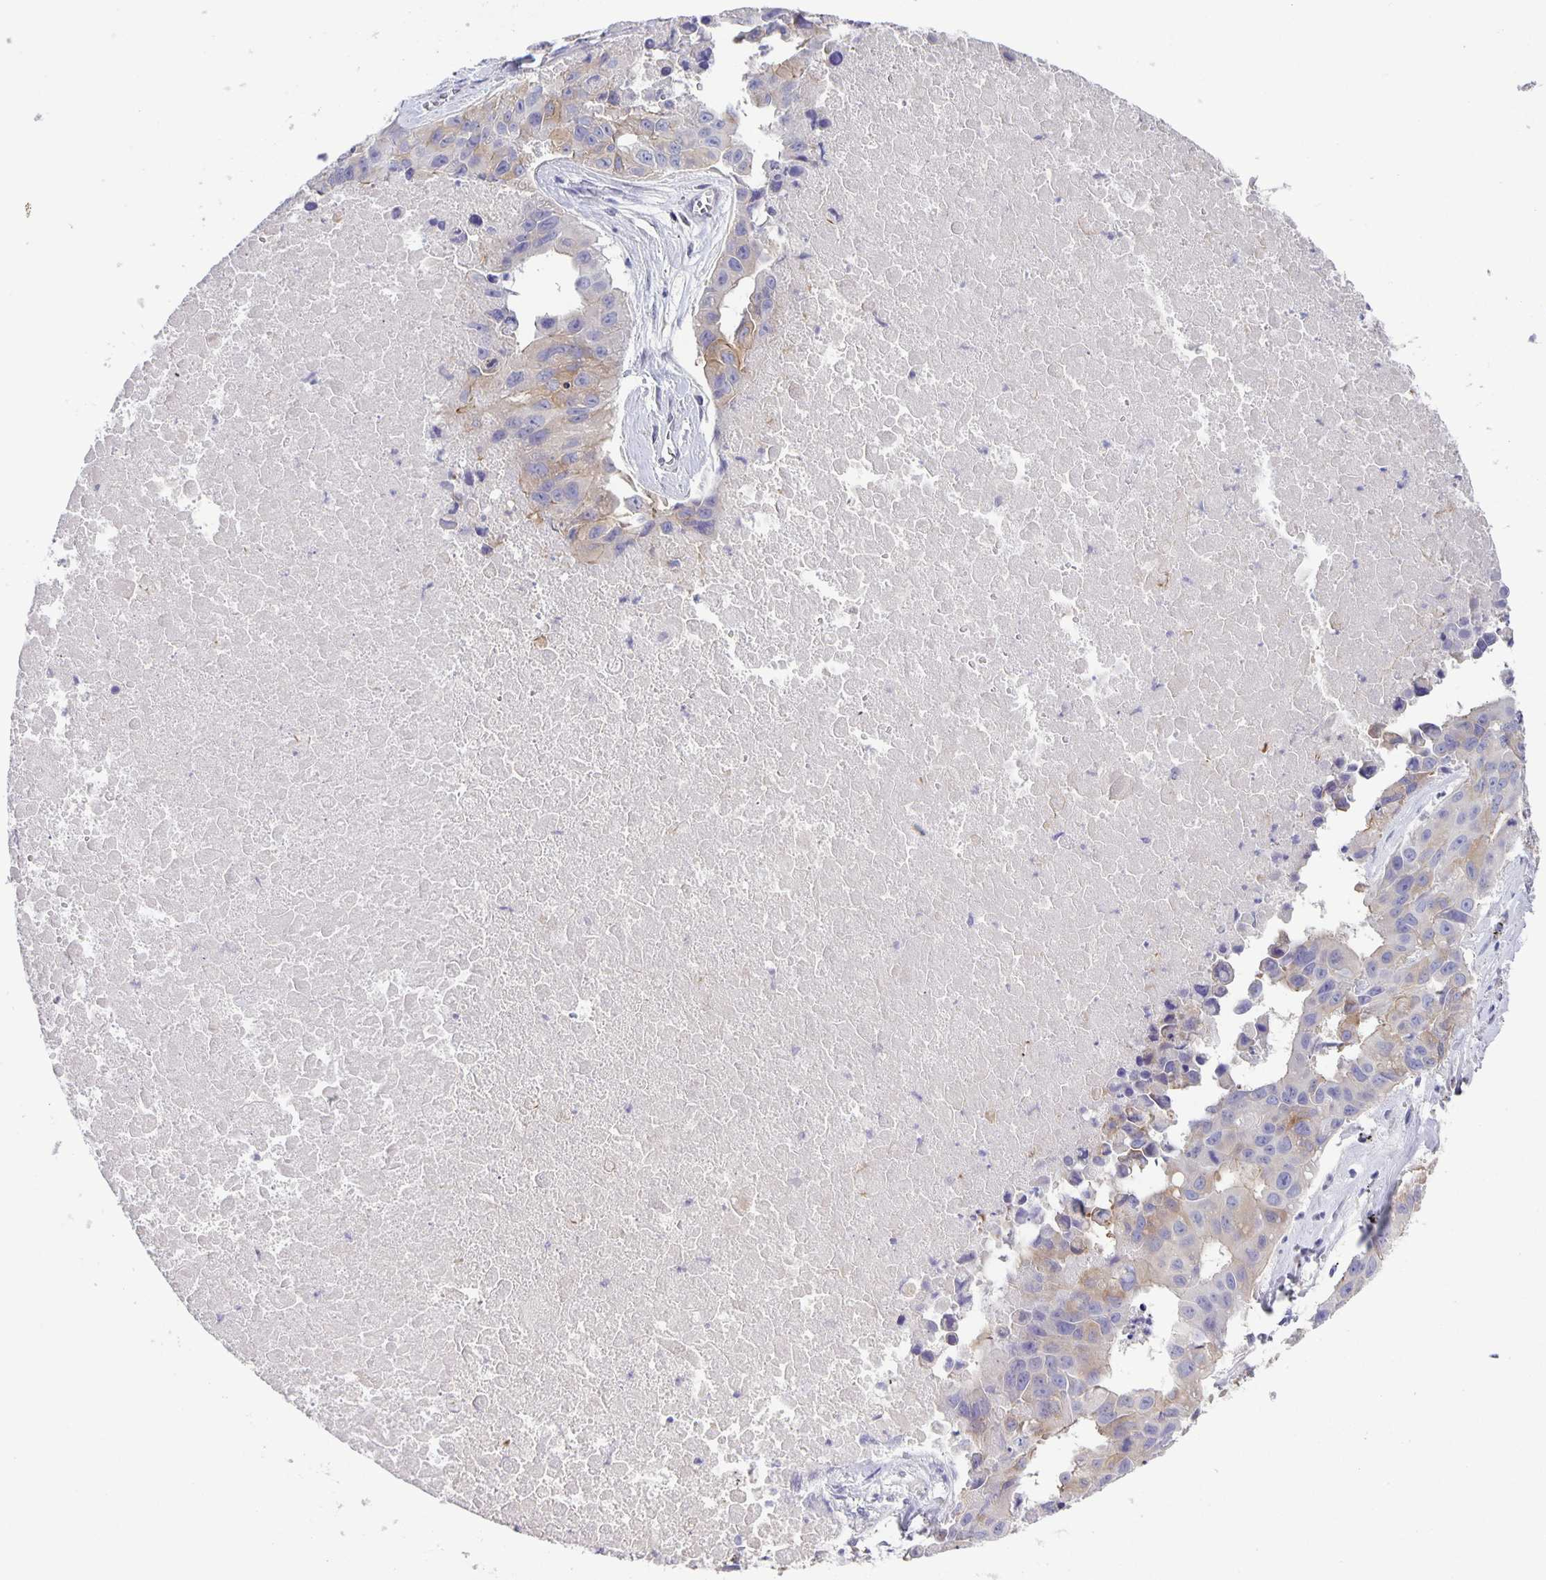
{"staining": {"intensity": "weak", "quantity": "<25%", "location": "cytoplasmic/membranous"}, "tissue": "lung cancer", "cell_type": "Tumor cells", "image_type": "cancer", "snomed": [{"axis": "morphology", "description": "Adenocarcinoma, NOS"}, {"axis": "topography", "description": "Lymph node"}, {"axis": "topography", "description": "Lung"}], "caption": "Histopathology image shows no significant protein expression in tumor cells of lung cancer.", "gene": "PTPN3", "patient": {"sex": "male", "age": 64}}